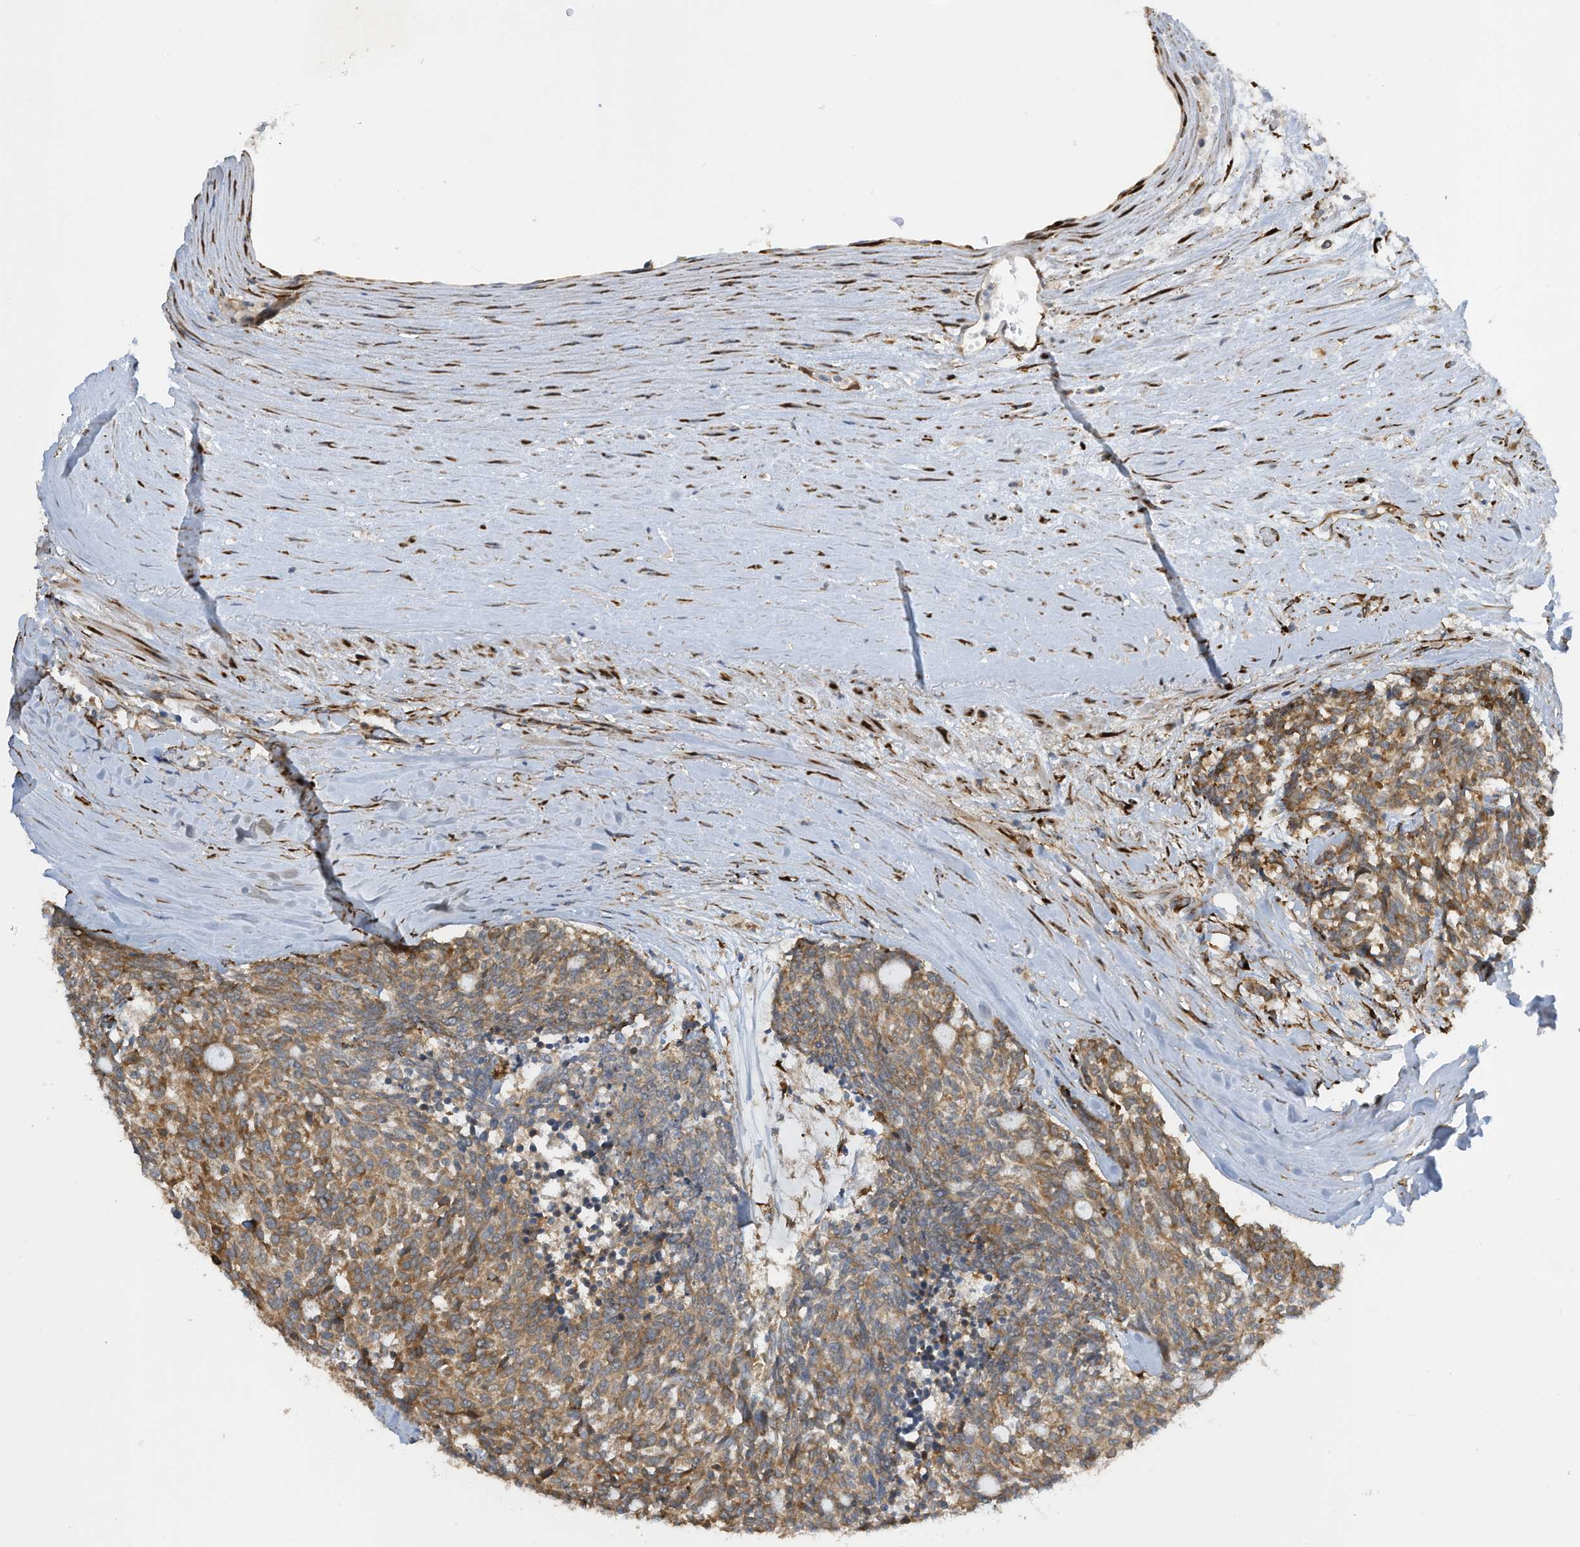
{"staining": {"intensity": "moderate", "quantity": ">75%", "location": "cytoplasmic/membranous"}, "tissue": "carcinoid", "cell_type": "Tumor cells", "image_type": "cancer", "snomed": [{"axis": "morphology", "description": "Carcinoid, malignant, NOS"}, {"axis": "topography", "description": "Pancreas"}], "caption": "Protein staining of malignant carcinoid tissue demonstrates moderate cytoplasmic/membranous staining in approximately >75% of tumor cells. Using DAB (brown) and hematoxylin (blue) stains, captured at high magnification using brightfield microscopy.", "gene": "ZBTB45", "patient": {"sex": "female", "age": 54}}